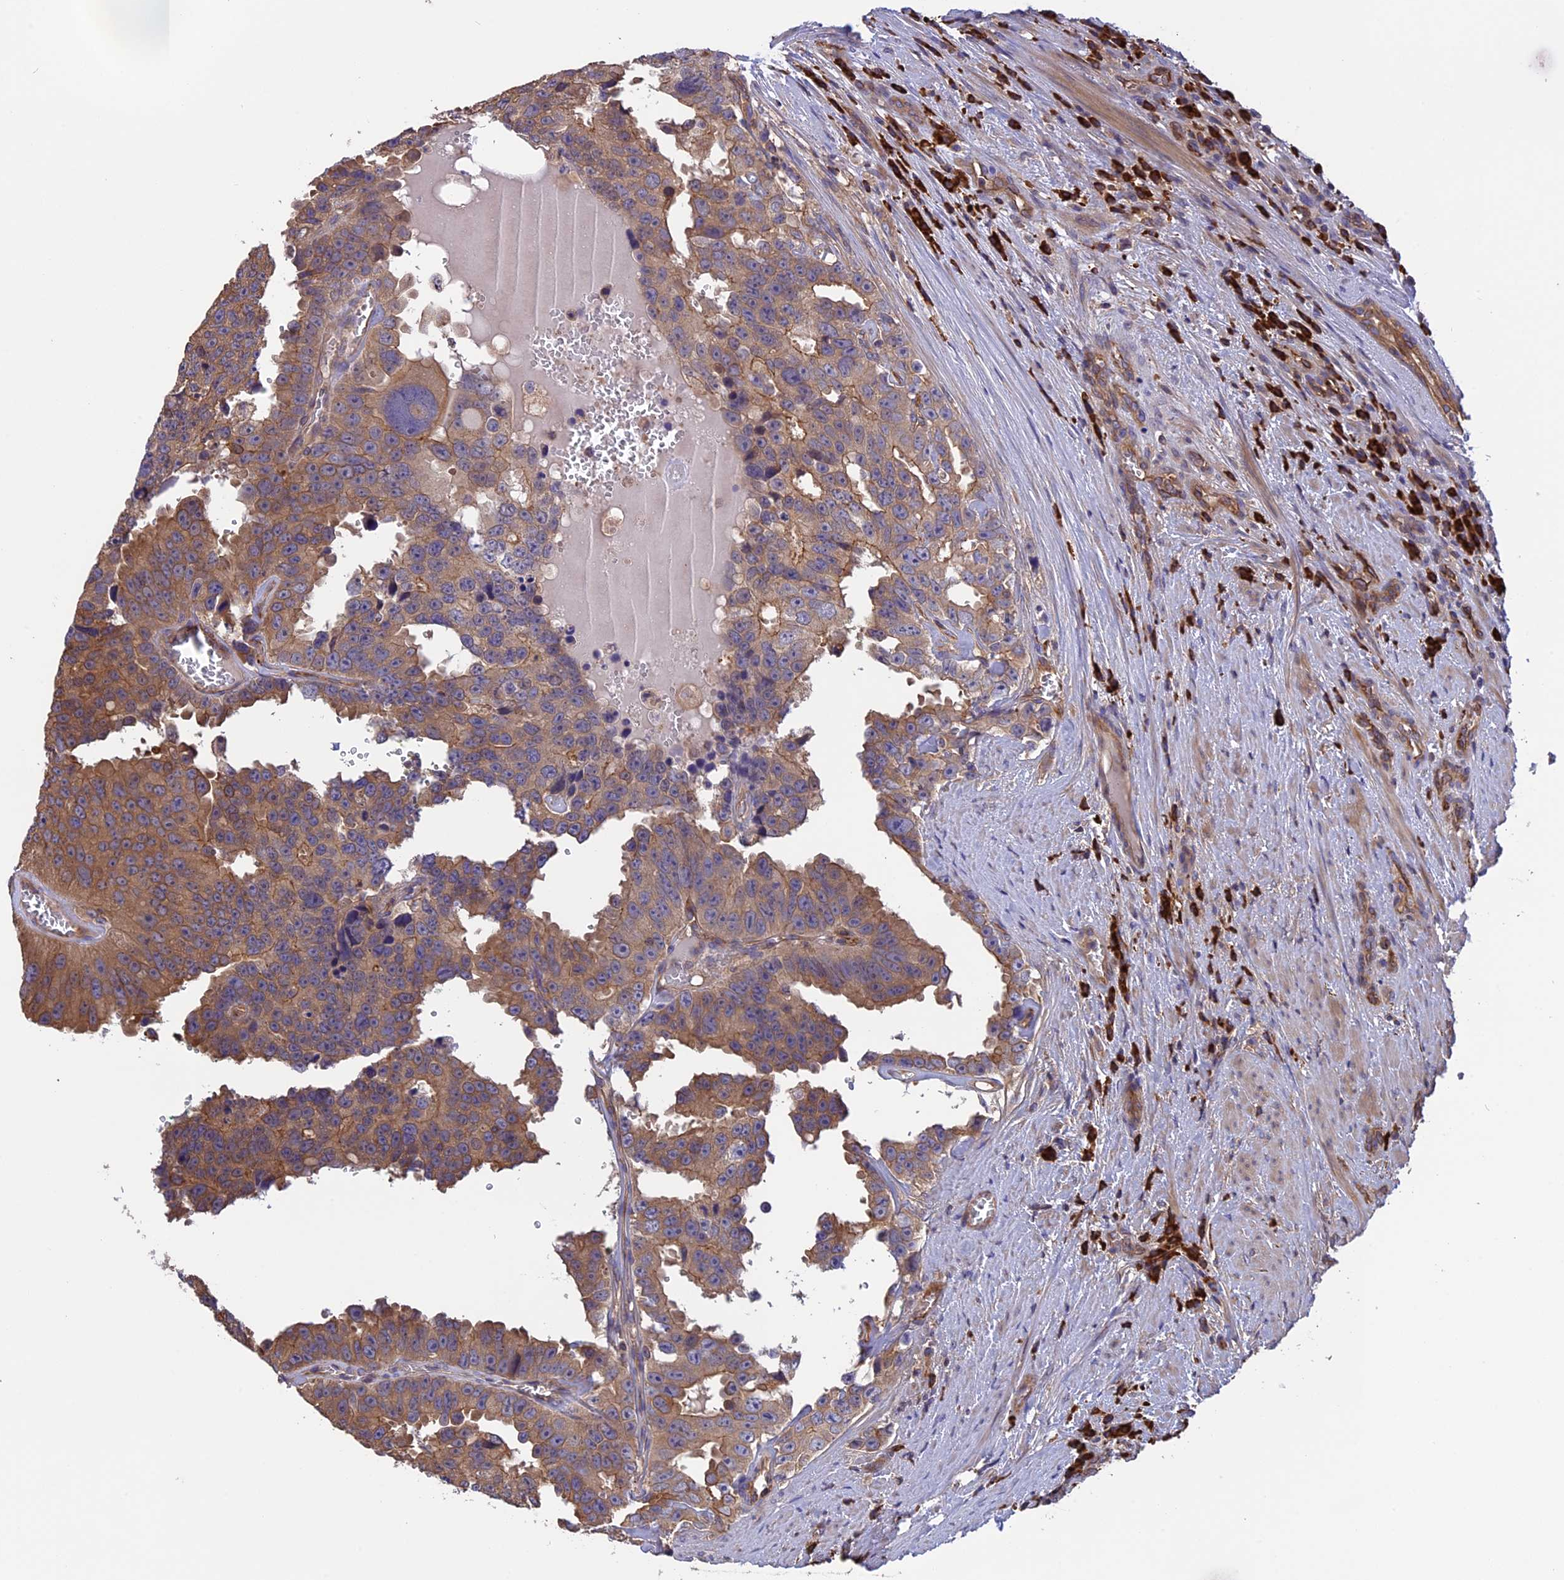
{"staining": {"intensity": "moderate", "quantity": ">75%", "location": "cytoplasmic/membranous"}, "tissue": "prostate cancer", "cell_type": "Tumor cells", "image_type": "cancer", "snomed": [{"axis": "morphology", "description": "Adenocarcinoma, High grade"}, {"axis": "topography", "description": "Prostate"}], "caption": "Prostate adenocarcinoma (high-grade) stained for a protein (brown) exhibits moderate cytoplasmic/membranous positive positivity in approximately >75% of tumor cells.", "gene": "GAS8", "patient": {"sex": "male", "age": 71}}